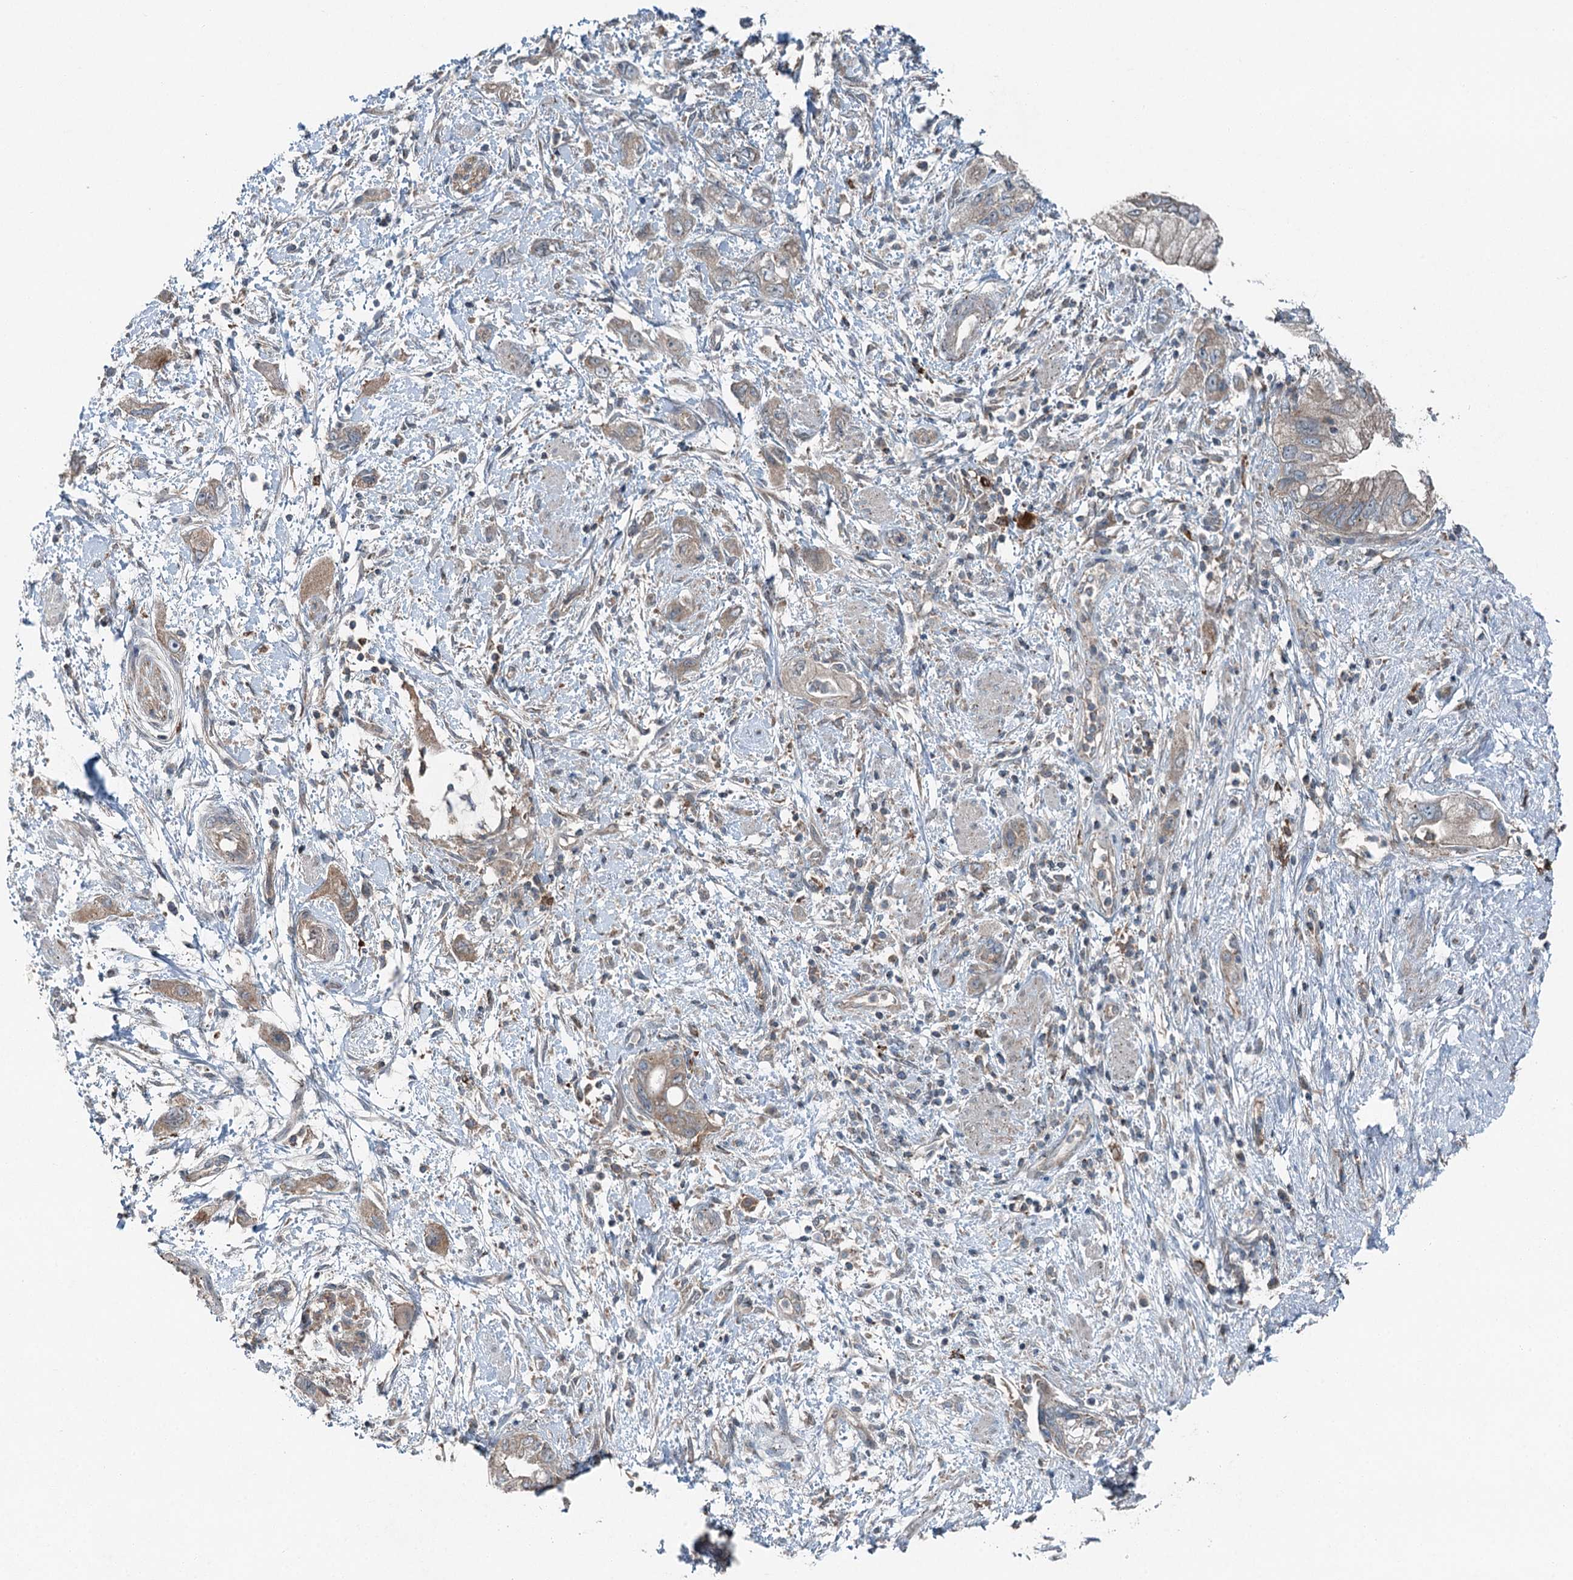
{"staining": {"intensity": "weak", "quantity": ">75%", "location": "cytoplasmic/membranous"}, "tissue": "pancreatic cancer", "cell_type": "Tumor cells", "image_type": "cancer", "snomed": [{"axis": "morphology", "description": "Adenocarcinoma, NOS"}, {"axis": "topography", "description": "Pancreas"}], "caption": "Immunohistochemical staining of human adenocarcinoma (pancreatic) demonstrates low levels of weak cytoplasmic/membranous positivity in about >75% of tumor cells.", "gene": "SKIC3", "patient": {"sex": "female", "age": 73}}